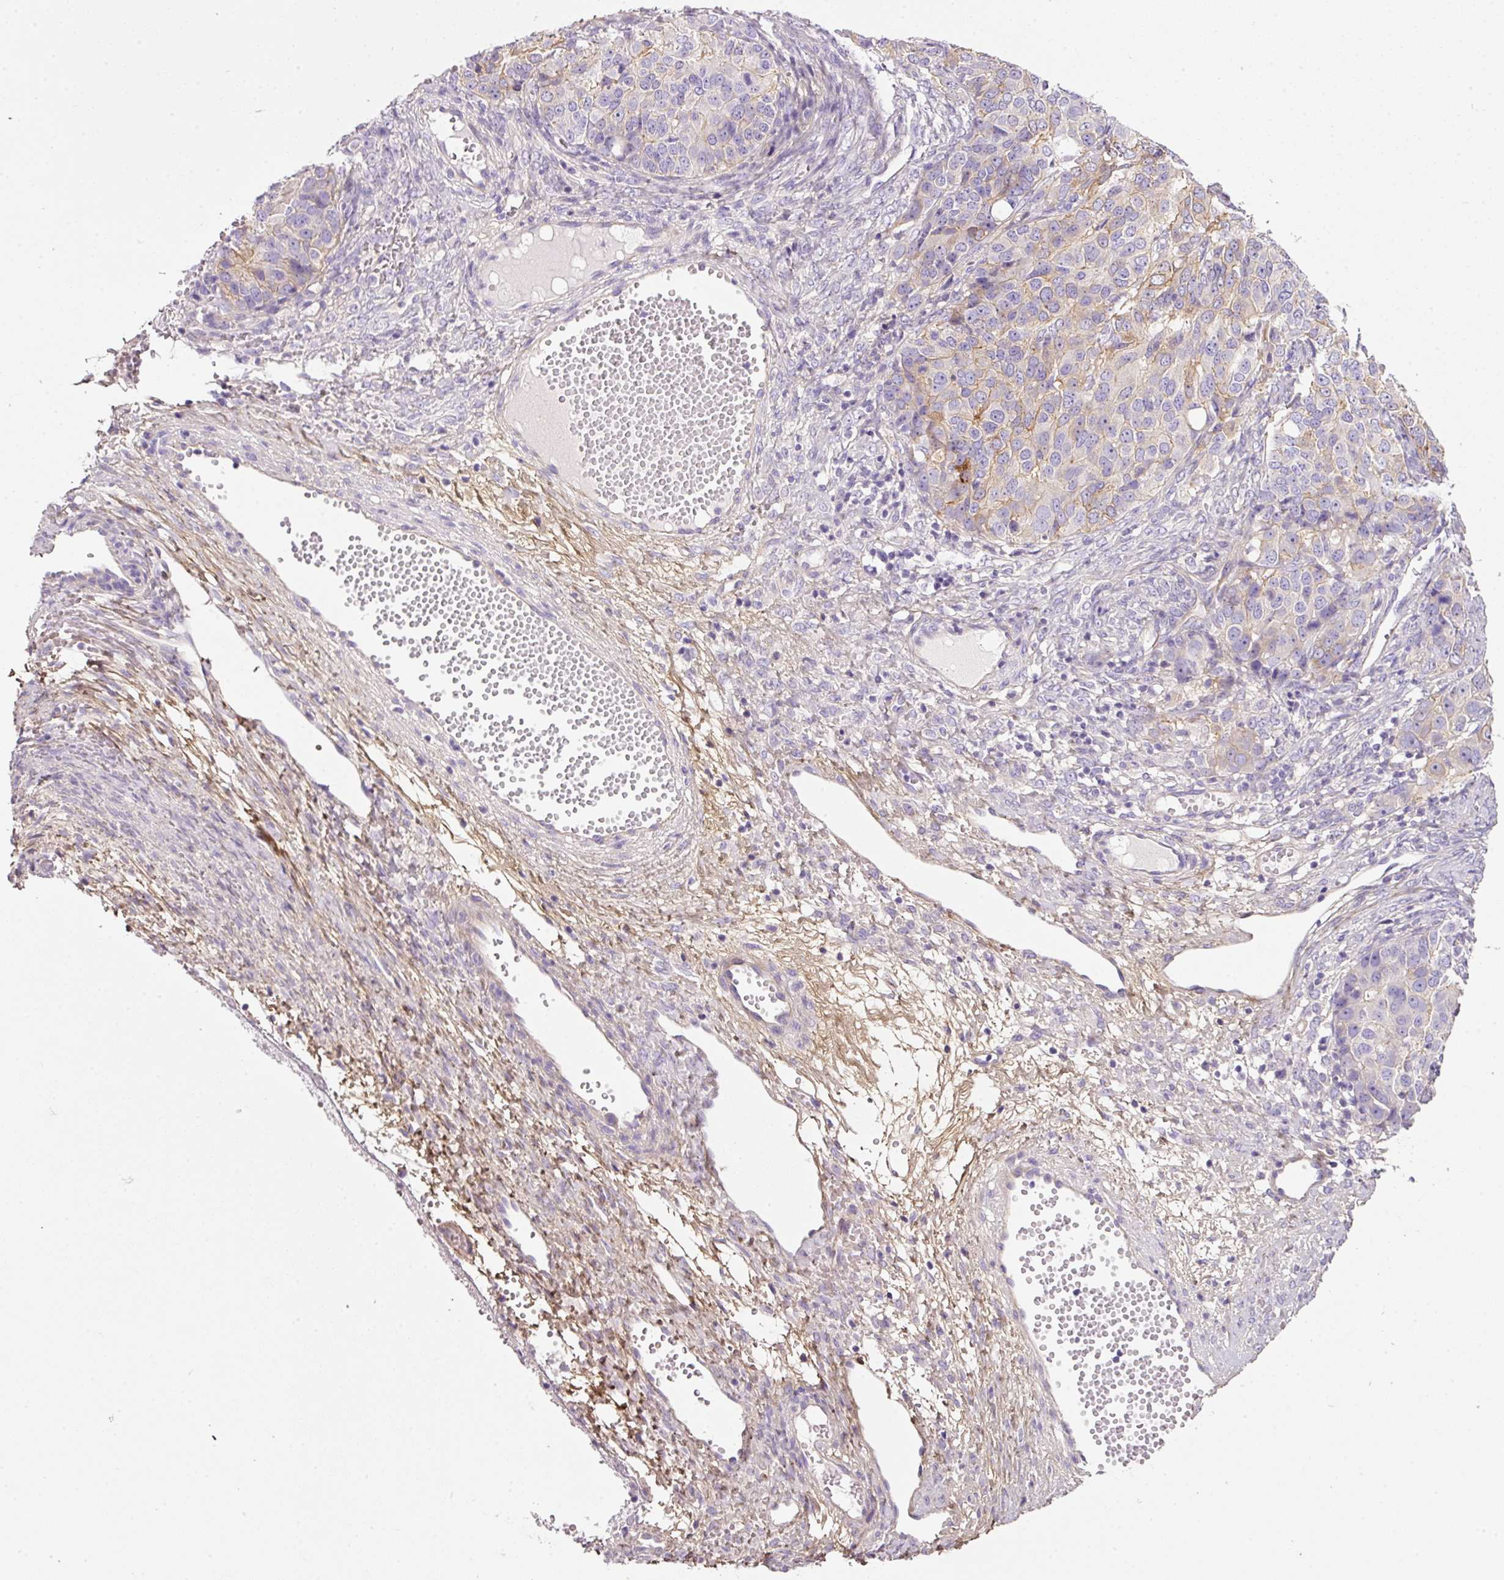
{"staining": {"intensity": "moderate", "quantity": "<25%", "location": "cytoplasmic/membranous"}, "tissue": "ovarian cancer", "cell_type": "Tumor cells", "image_type": "cancer", "snomed": [{"axis": "morphology", "description": "Carcinoma, endometroid"}, {"axis": "topography", "description": "Ovary"}], "caption": "DAB (3,3'-diaminobenzidine) immunohistochemical staining of human ovarian cancer reveals moderate cytoplasmic/membranous protein expression in approximately <25% of tumor cells.", "gene": "SOS2", "patient": {"sex": "female", "age": 51}}